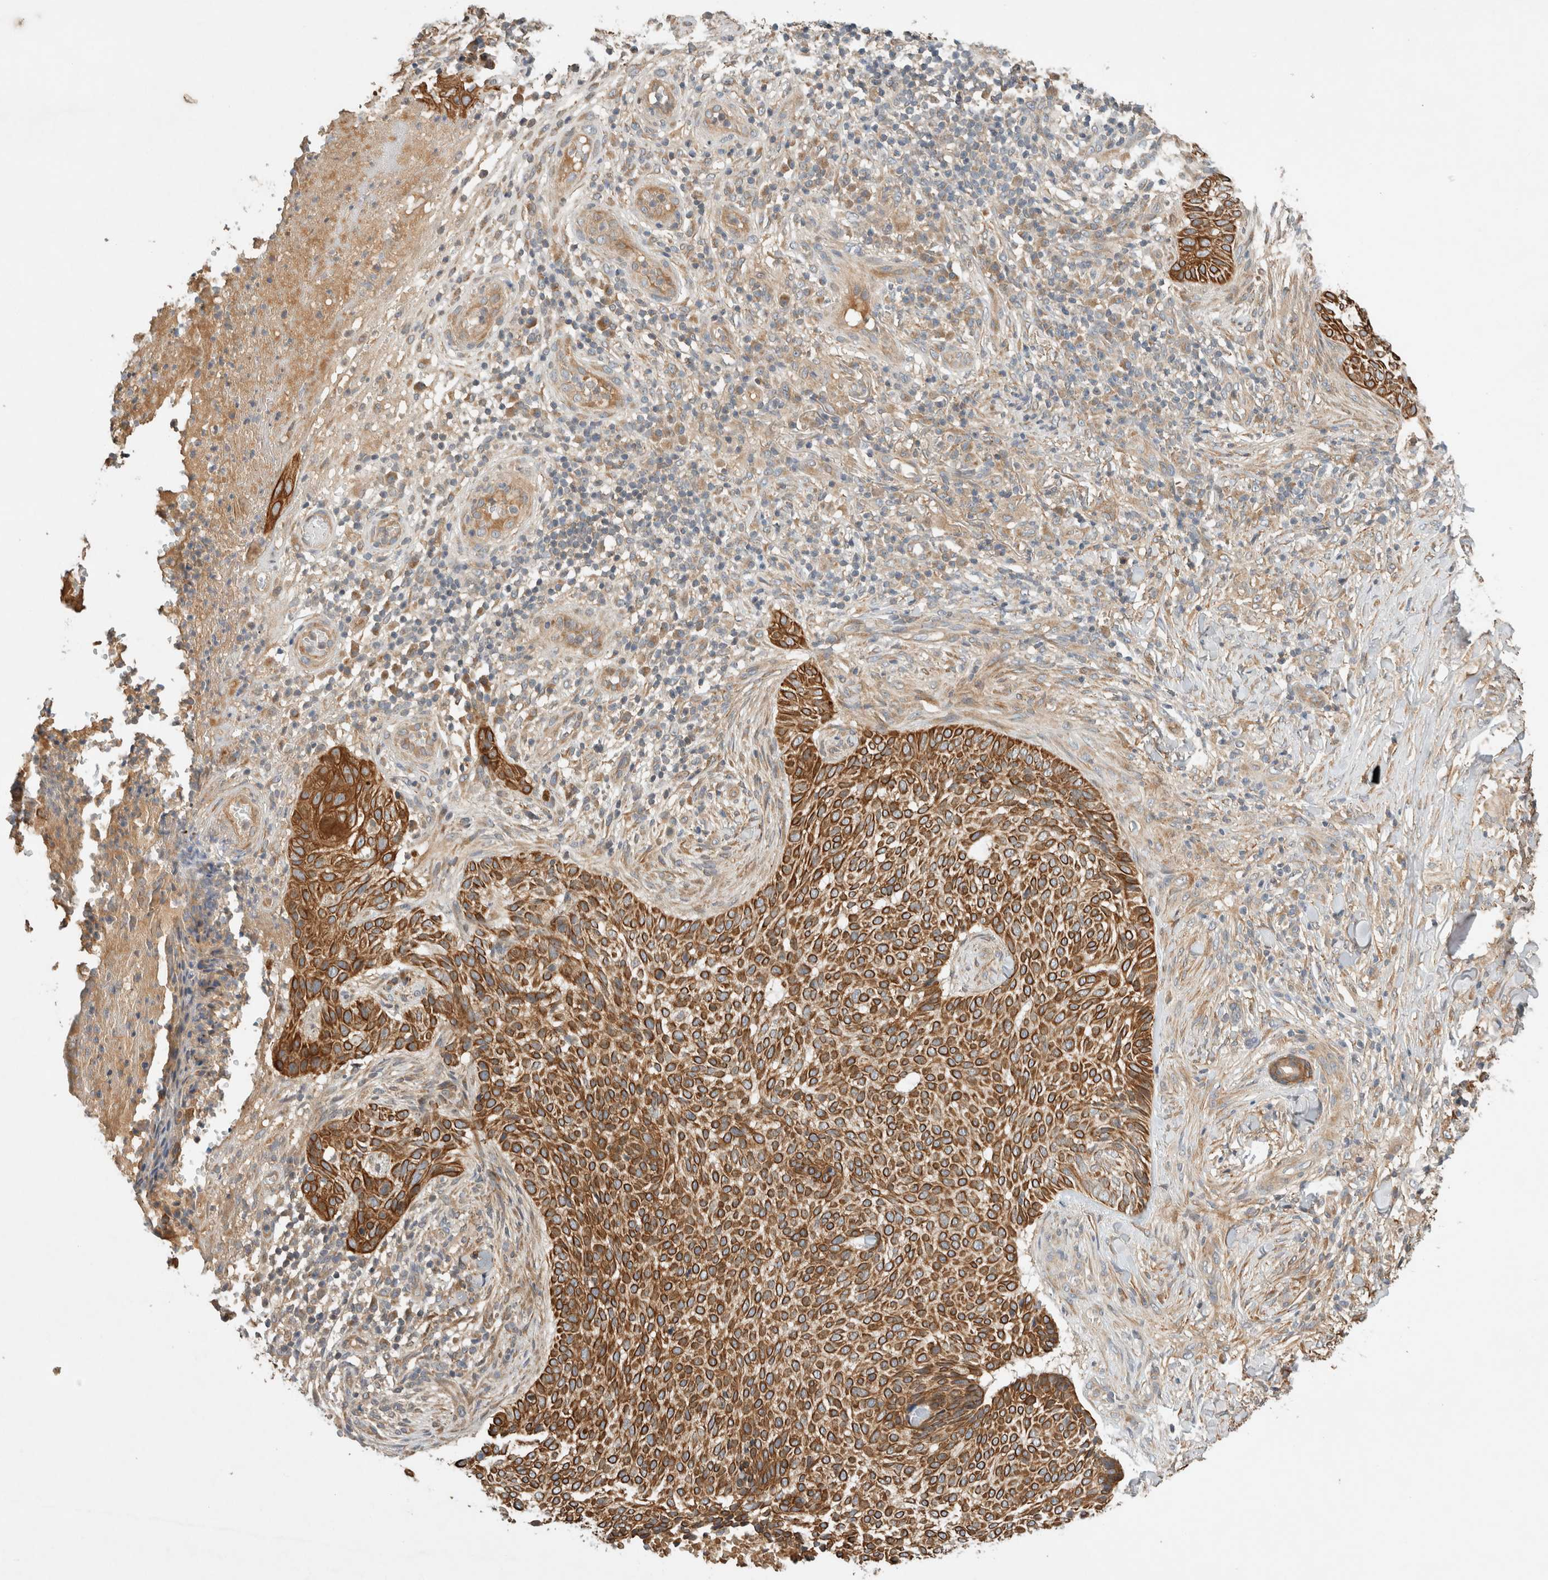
{"staining": {"intensity": "strong", "quantity": ">75%", "location": "cytoplasmic/membranous"}, "tissue": "skin cancer", "cell_type": "Tumor cells", "image_type": "cancer", "snomed": [{"axis": "morphology", "description": "Normal tissue, NOS"}, {"axis": "morphology", "description": "Basal cell carcinoma"}, {"axis": "topography", "description": "Skin"}], "caption": "Skin cancer stained with a protein marker displays strong staining in tumor cells.", "gene": "ARMC9", "patient": {"sex": "male", "age": 67}}